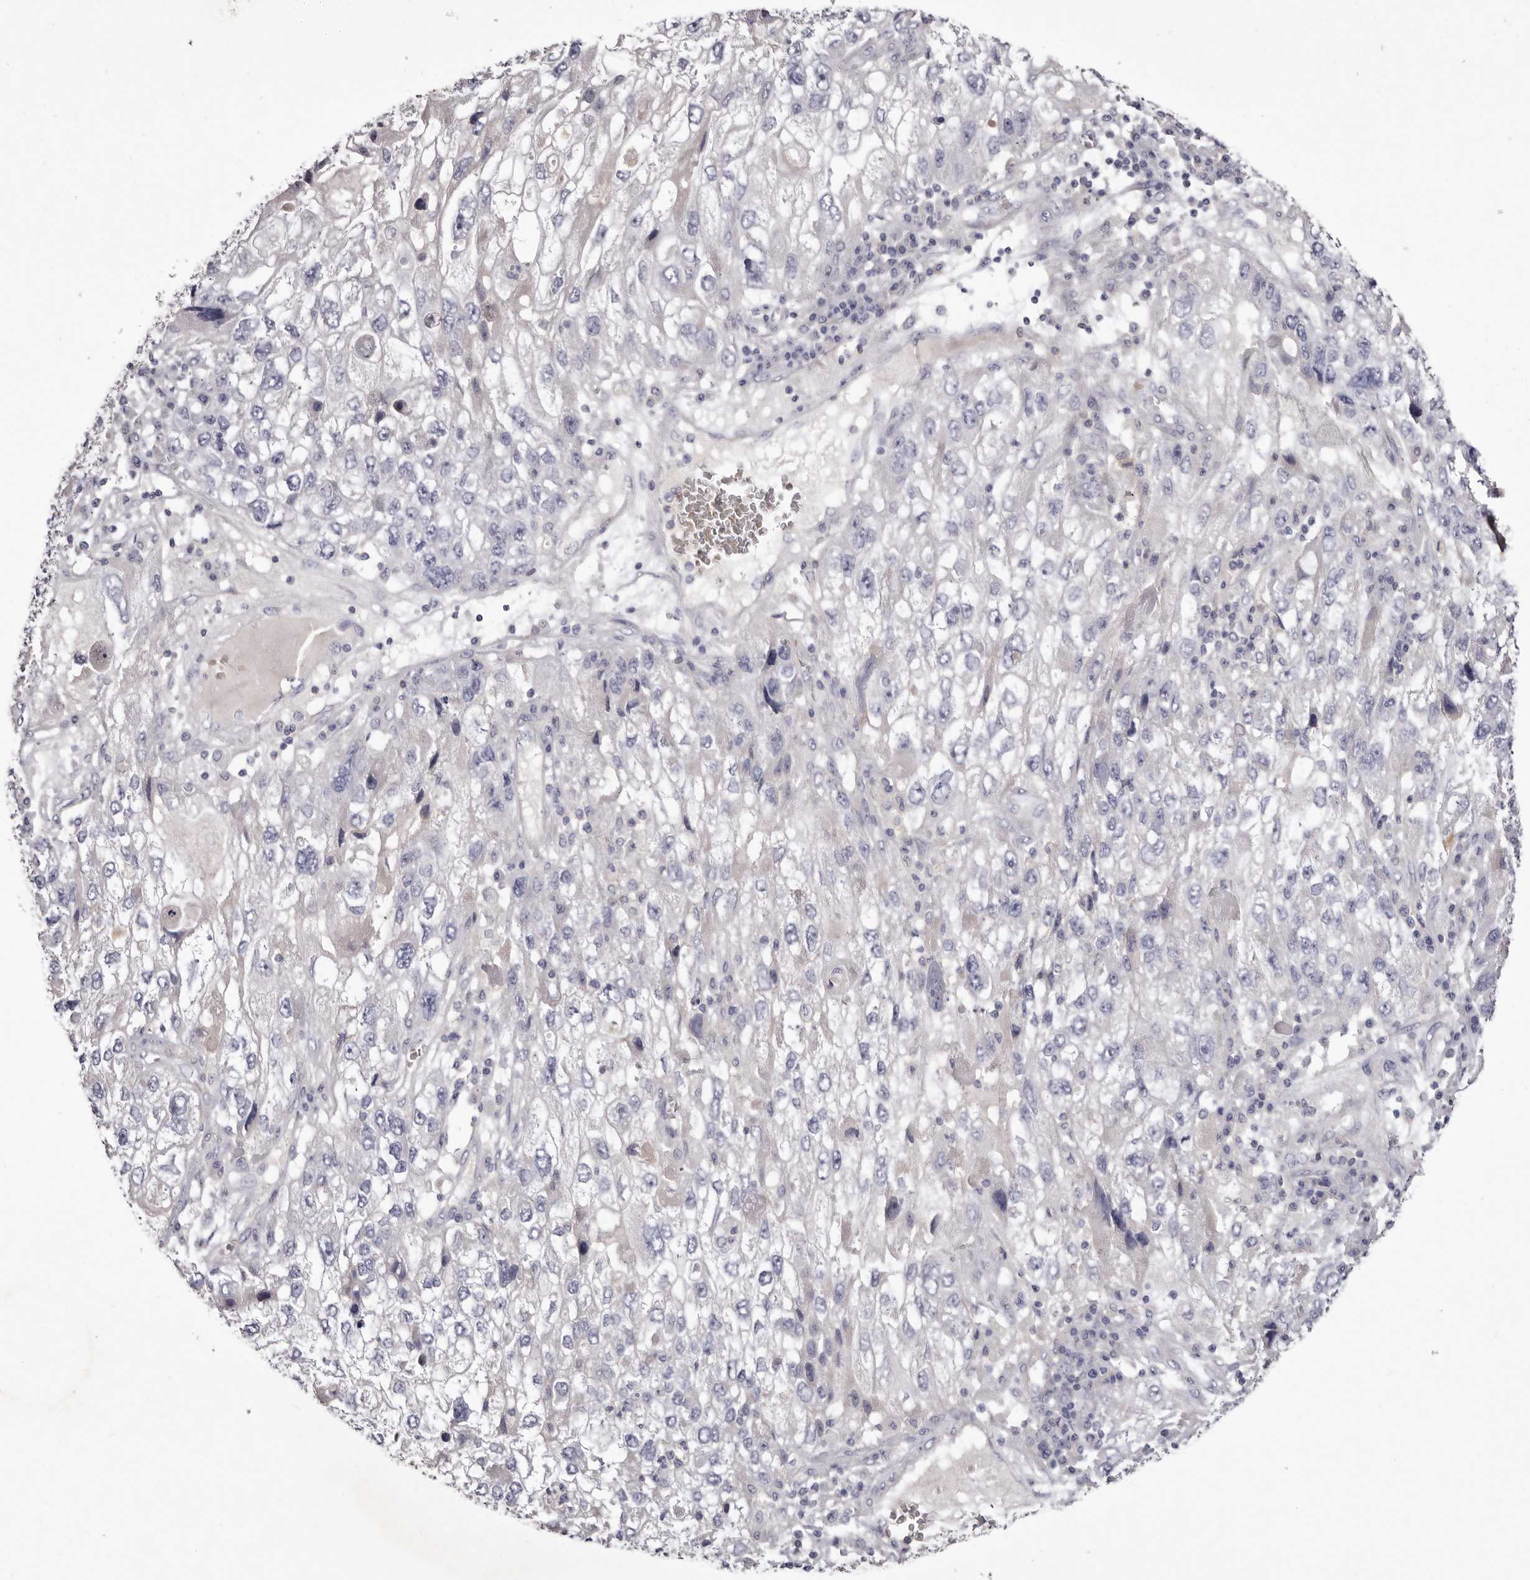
{"staining": {"intensity": "negative", "quantity": "none", "location": "none"}, "tissue": "endometrial cancer", "cell_type": "Tumor cells", "image_type": "cancer", "snomed": [{"axis": "morphology", "description": "Adenocarcinoma, NOS"}, {"axis": "topography", "description": "Endometrium"}], "caption": "A micrograph of endometrial cancer (adenocarcinoma) stained for a protein exhibits no brown staining in tumor cells. (DAB (3,3'-diaminobenzidine) immunohistochemistry, high magnification).", "gene": "S1PR5", "patient": {"sex": "female", "age": 49}}